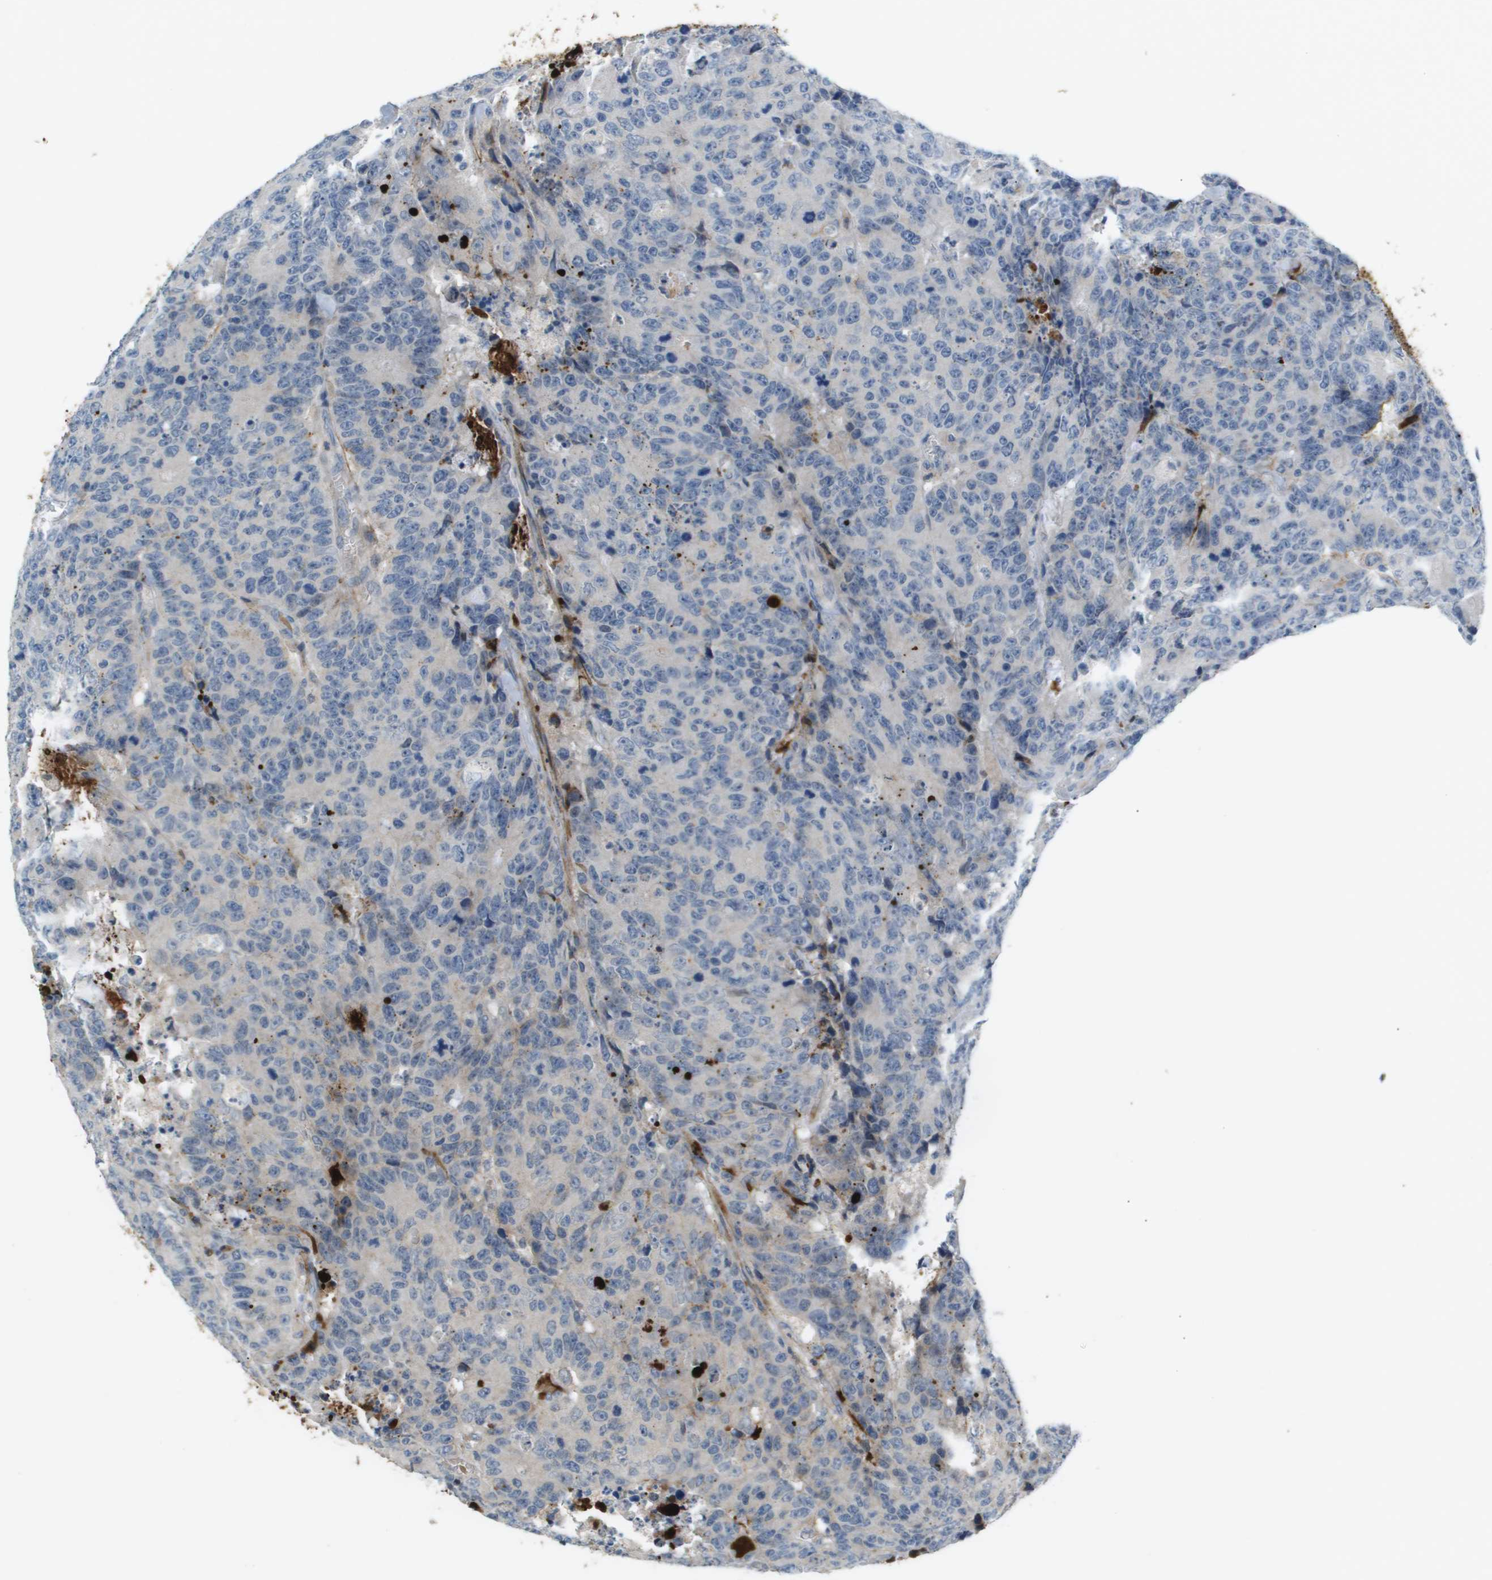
{"staining": {"intensity": "negative", "quantity": "none", "location": "none"}, "tissue": "colorectal cancer", "cell_type": "Tumor cells", "image_type": "cancer", "snomed": [{"axis": "morphology", "description": "Adenocarcinoma, NOS"}, {"axis": "topography", "description": "Colon"}], "caption": "Histopathology image shows no significant protein staining in tumor cells of colorectal cancer.", "gene": "VTN", "patient": {"sex": "female", "age": 86}}